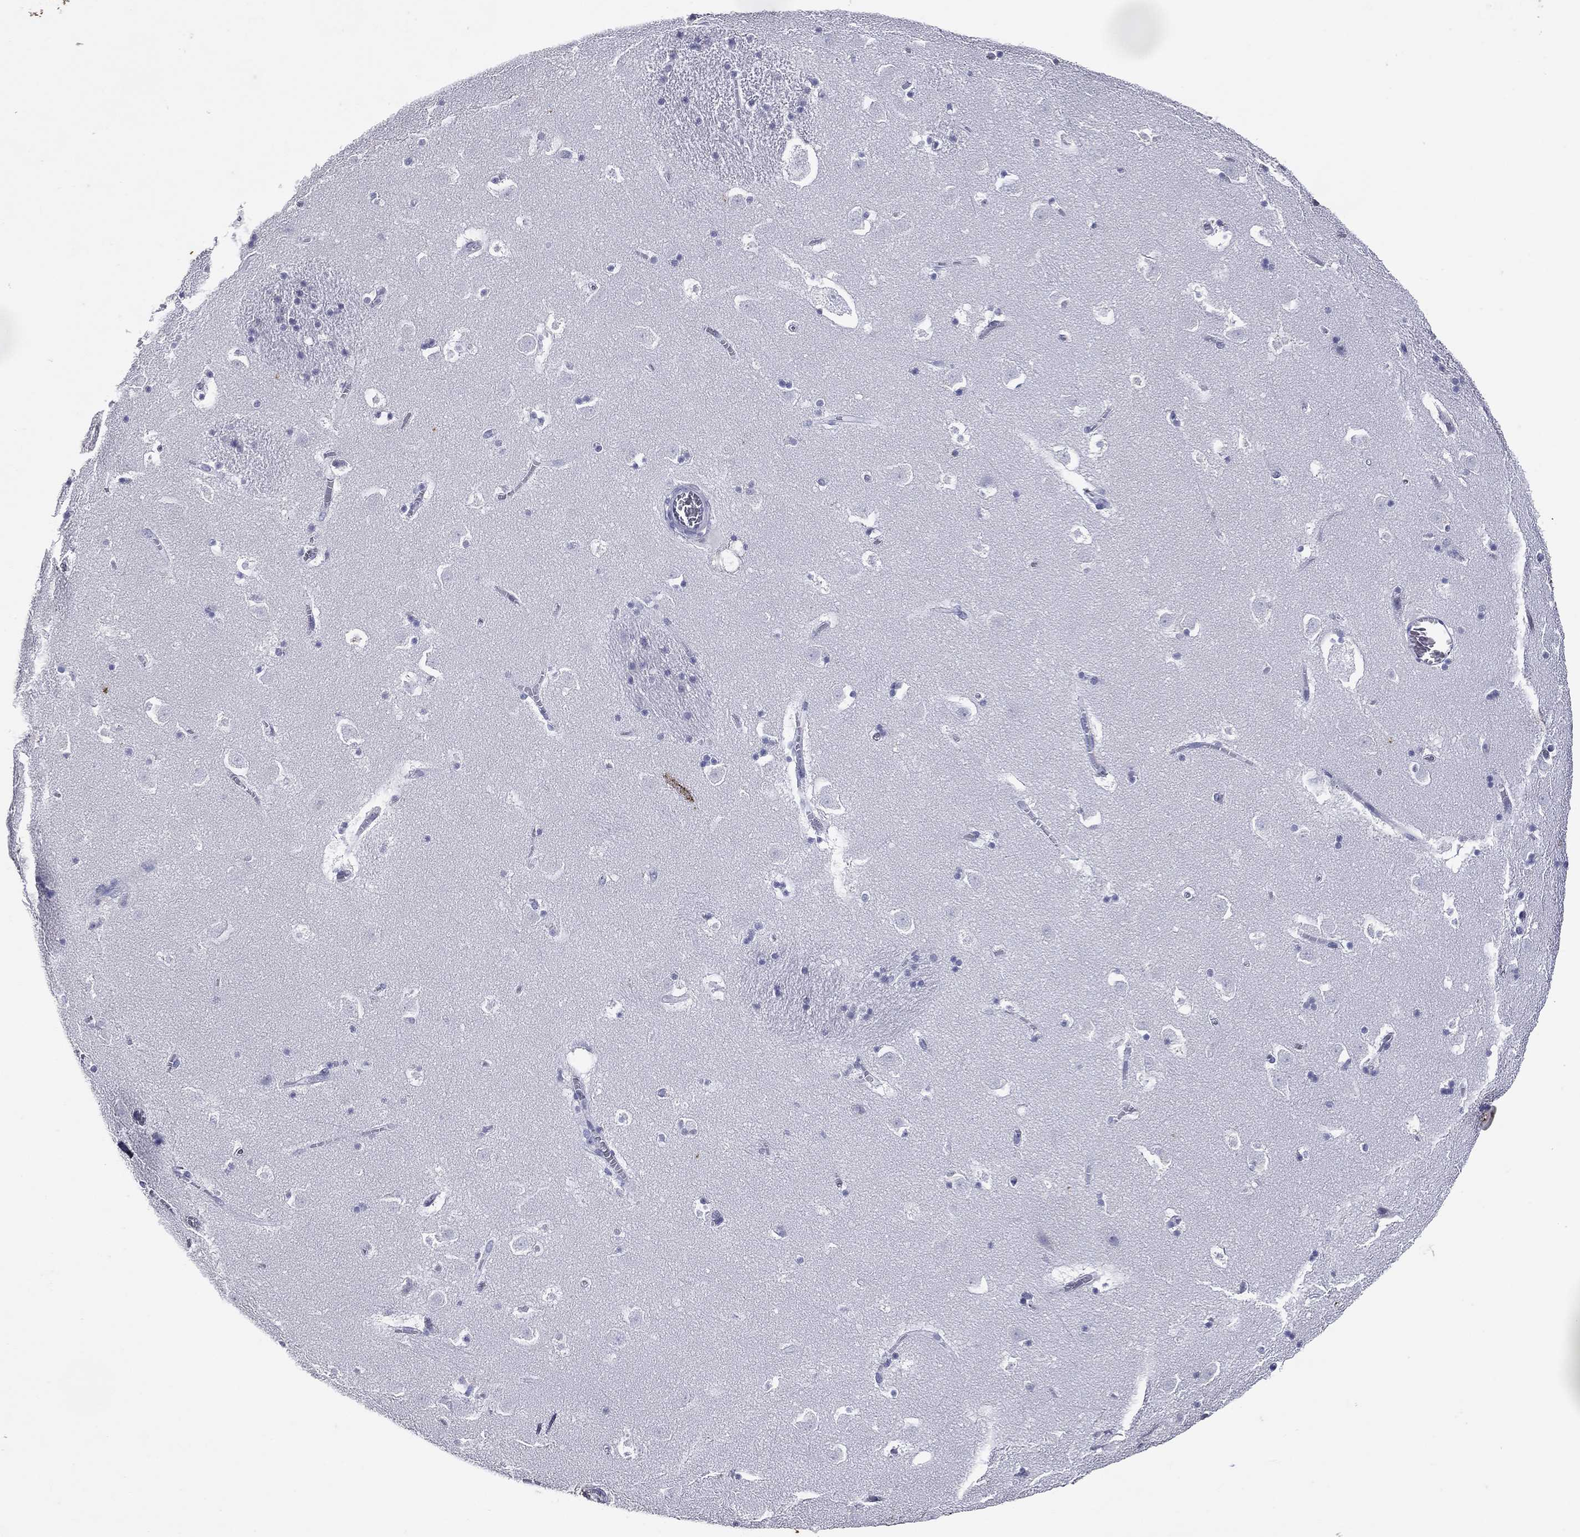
{"staining": {"intensity": "negative", "quantity": "none", "location": "none"}, "tissue": "caudate", "cell_type": "Glial cells", "image_type": "normal", "snomed": [{"axis": "morphology", "description": "Normal tissue, NOS"}, {"axis": "topography", "description": "Lateral ventricle wall"}], "caption": "Histopathology image shows no significant protein staining in glial cells of unremarkable caudate.", "gene": "KRT7", "patient": {"sex": "female", "age": 42}}